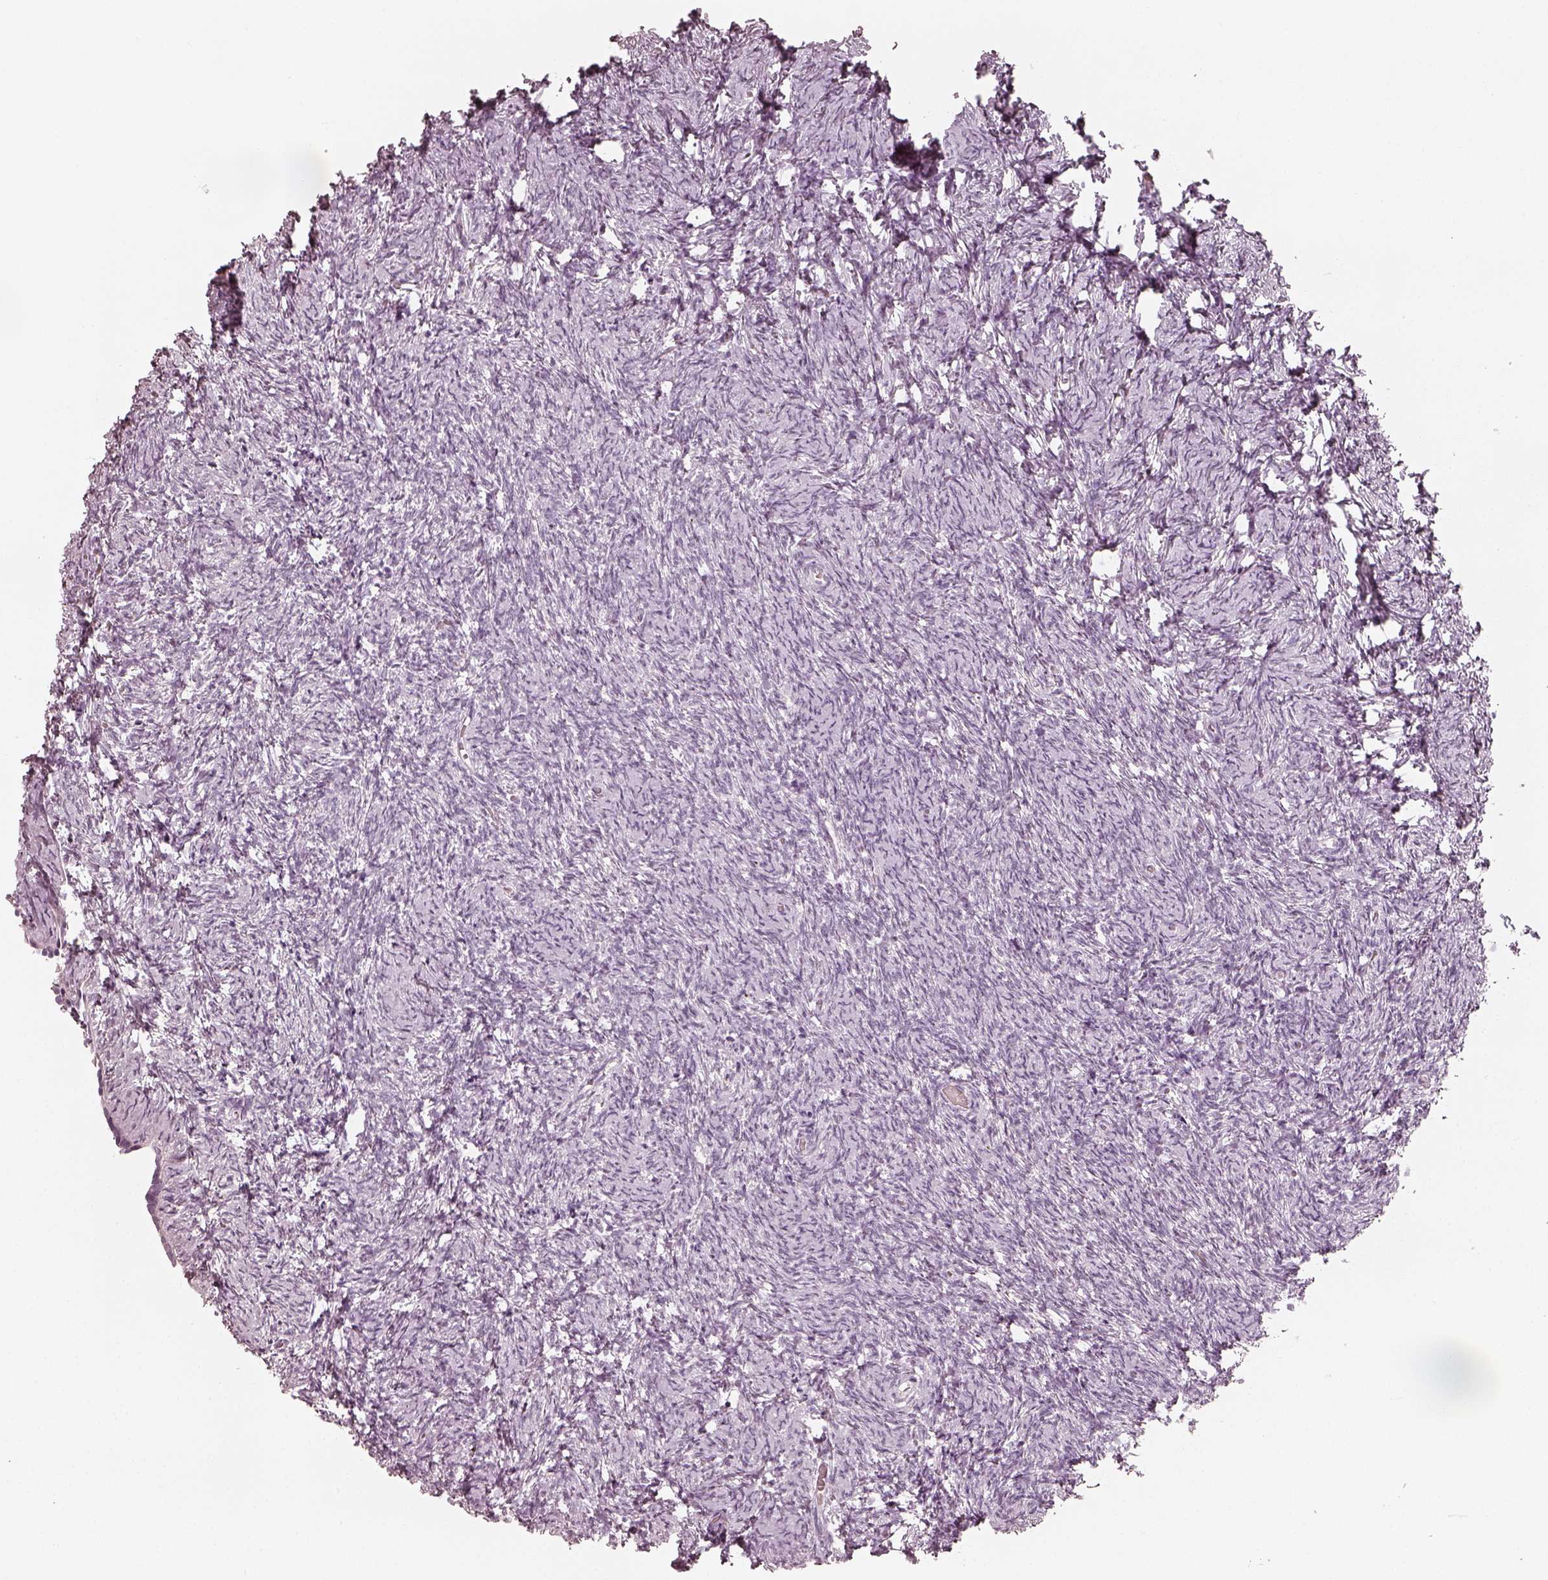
{"staining": {"intensity": "negative", "quantity": "none", "location": "none"}, "tissue": "ovary", "cell_type": "Follicle cells", "image_type": "normal", "snomed": [{"axis": "morphology", "description": "Normal tissue, NOS"}, {"axis": "topography", "description": "Ovary"}], "caption": "A high-resolution image shows IHC staining of benign ovary, which demonstrates no significant expression in follicle cells.", "gene": "KRT82", "patient": {"sex": "female", "age": 39}}